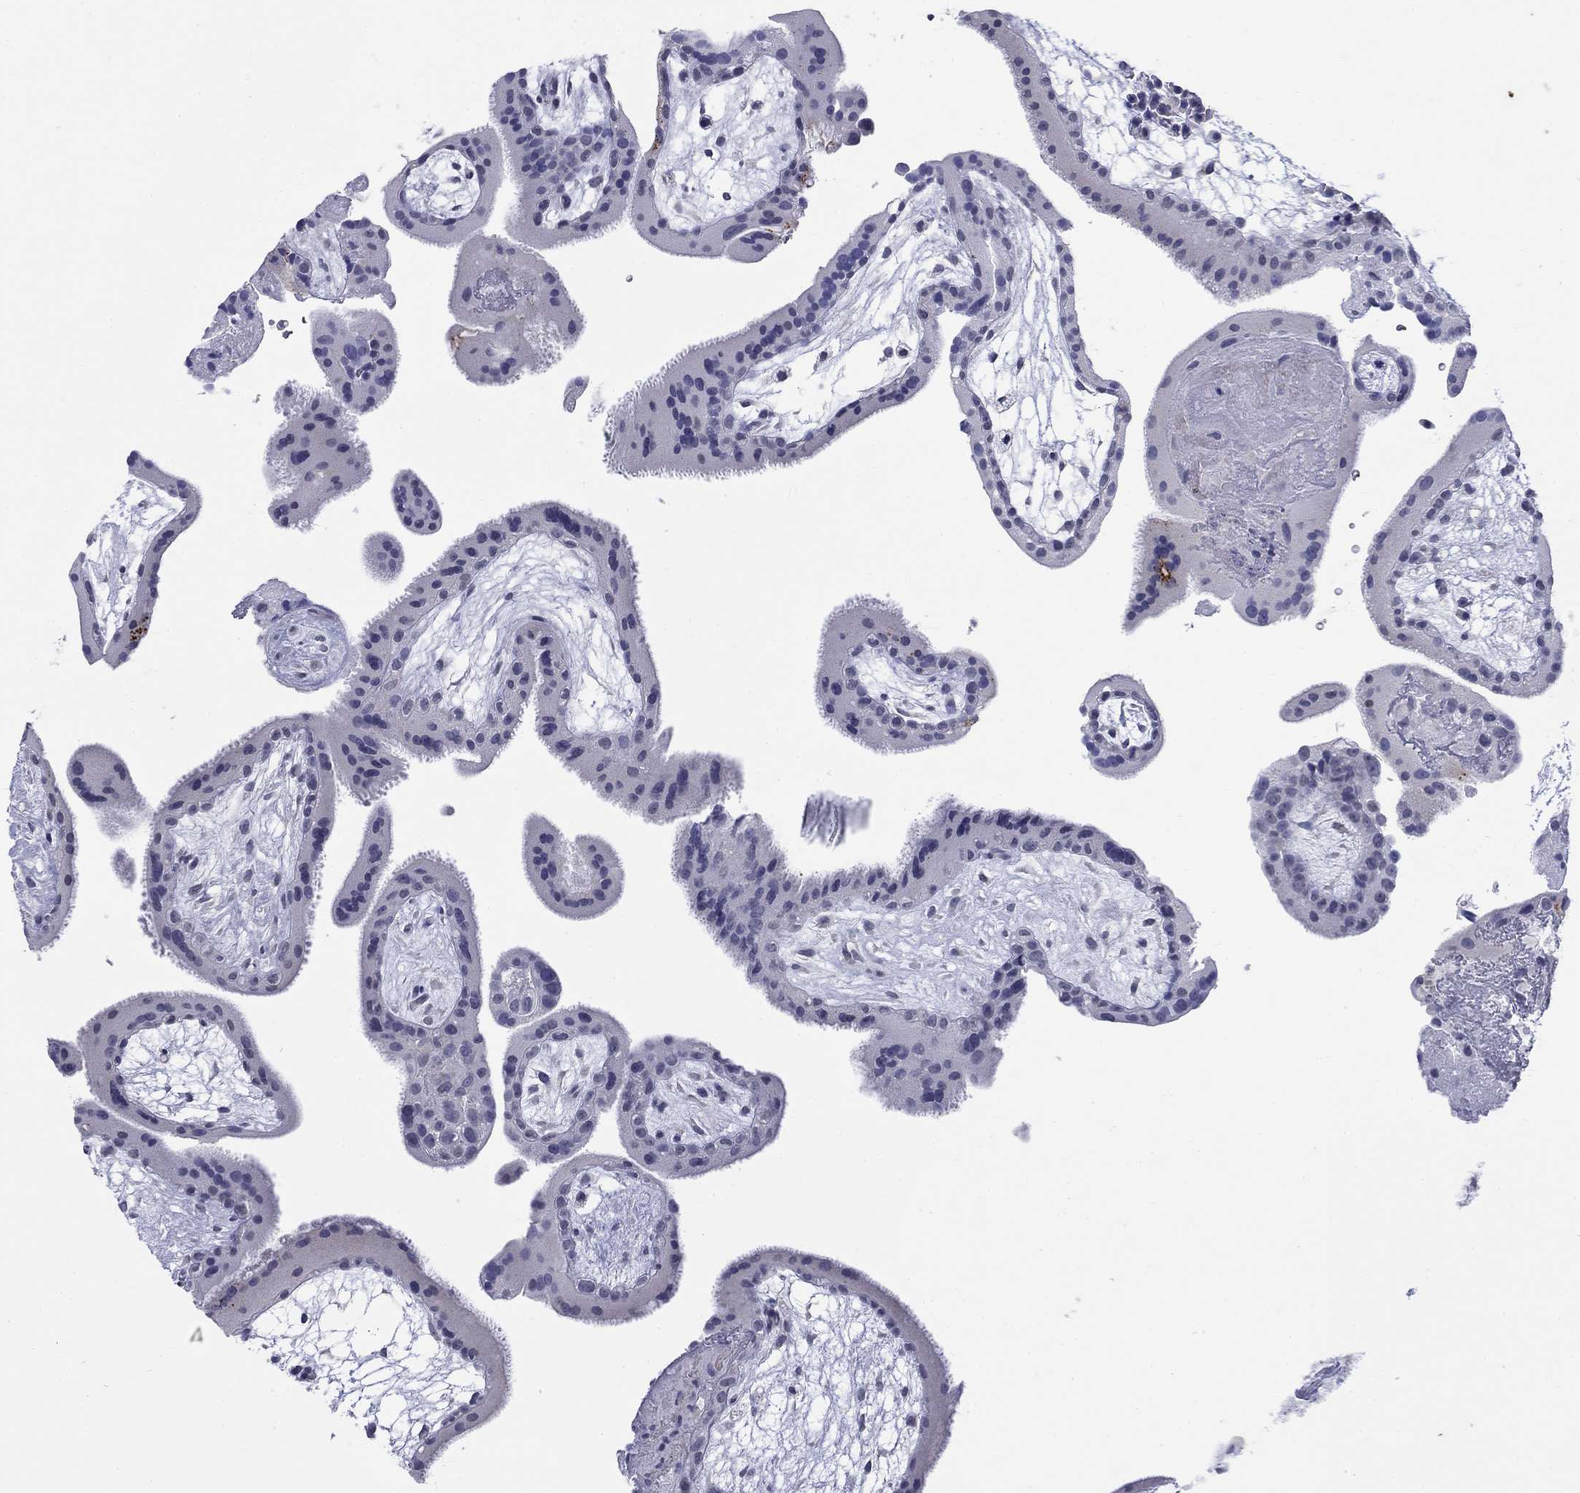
{"staining": {"intensity": "negative", "quantity": "none", "location": "none"}, "tissue": "placenta", "cell_type": "Decidual cells", "image_type": "normal", "snomed": [{"axis": "morphology", "description": "Normal tissue, NOS"}, {"axis": "topography", "description": "Placenta"}], "caption": "DAB immunohistochemical staining of benign placenta reveals no significant staining in decidual cells.", "gene": "ECEL1", "patient": {"sex": "female", "age": 19}}